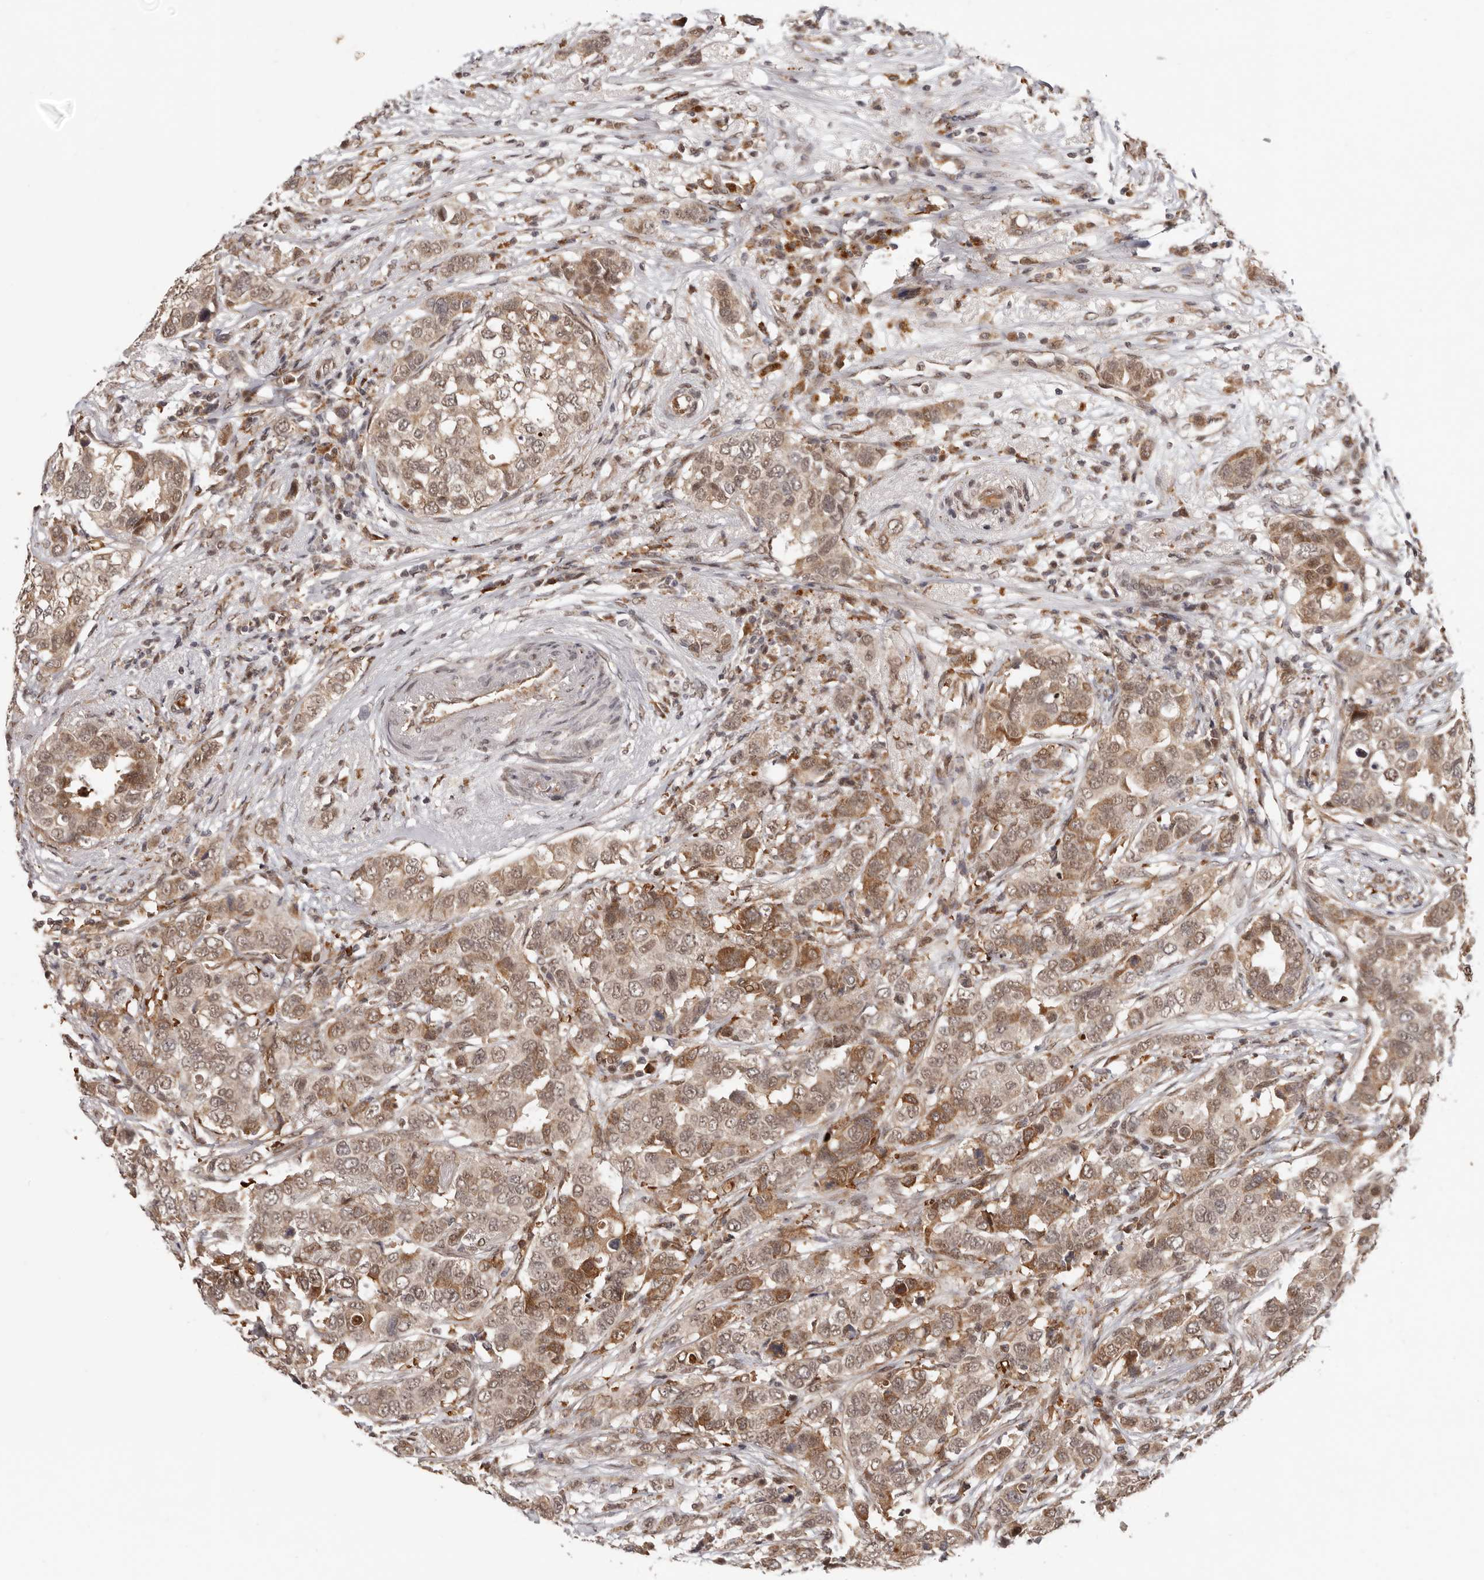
{"staining": {"intensity": "moderate", "quantity": ">75%", "location": "cytoplasmic/membranous,nuclear"}, "tissue": "breast cancer", "cell_type": "Tumor cells", "image_type": "cancer", "snomed": [{"axis": "morphology", "description": "Duct carcinoma"}, {"axis": "topography", "description": "Breast"}], "caption": "Intraductal carcinoma (breast) stained with immunohistochemistry (IHC) shows moderate cytoplasmic/membranous and nuclear positivity in about >75% of tumor cells. Immunohistochemistry (ihc) stains the protein of interest in brown and the nuclei are stained blue.", "gene": "NCOA3", "patient": {"sex": "female", "age": 50}}